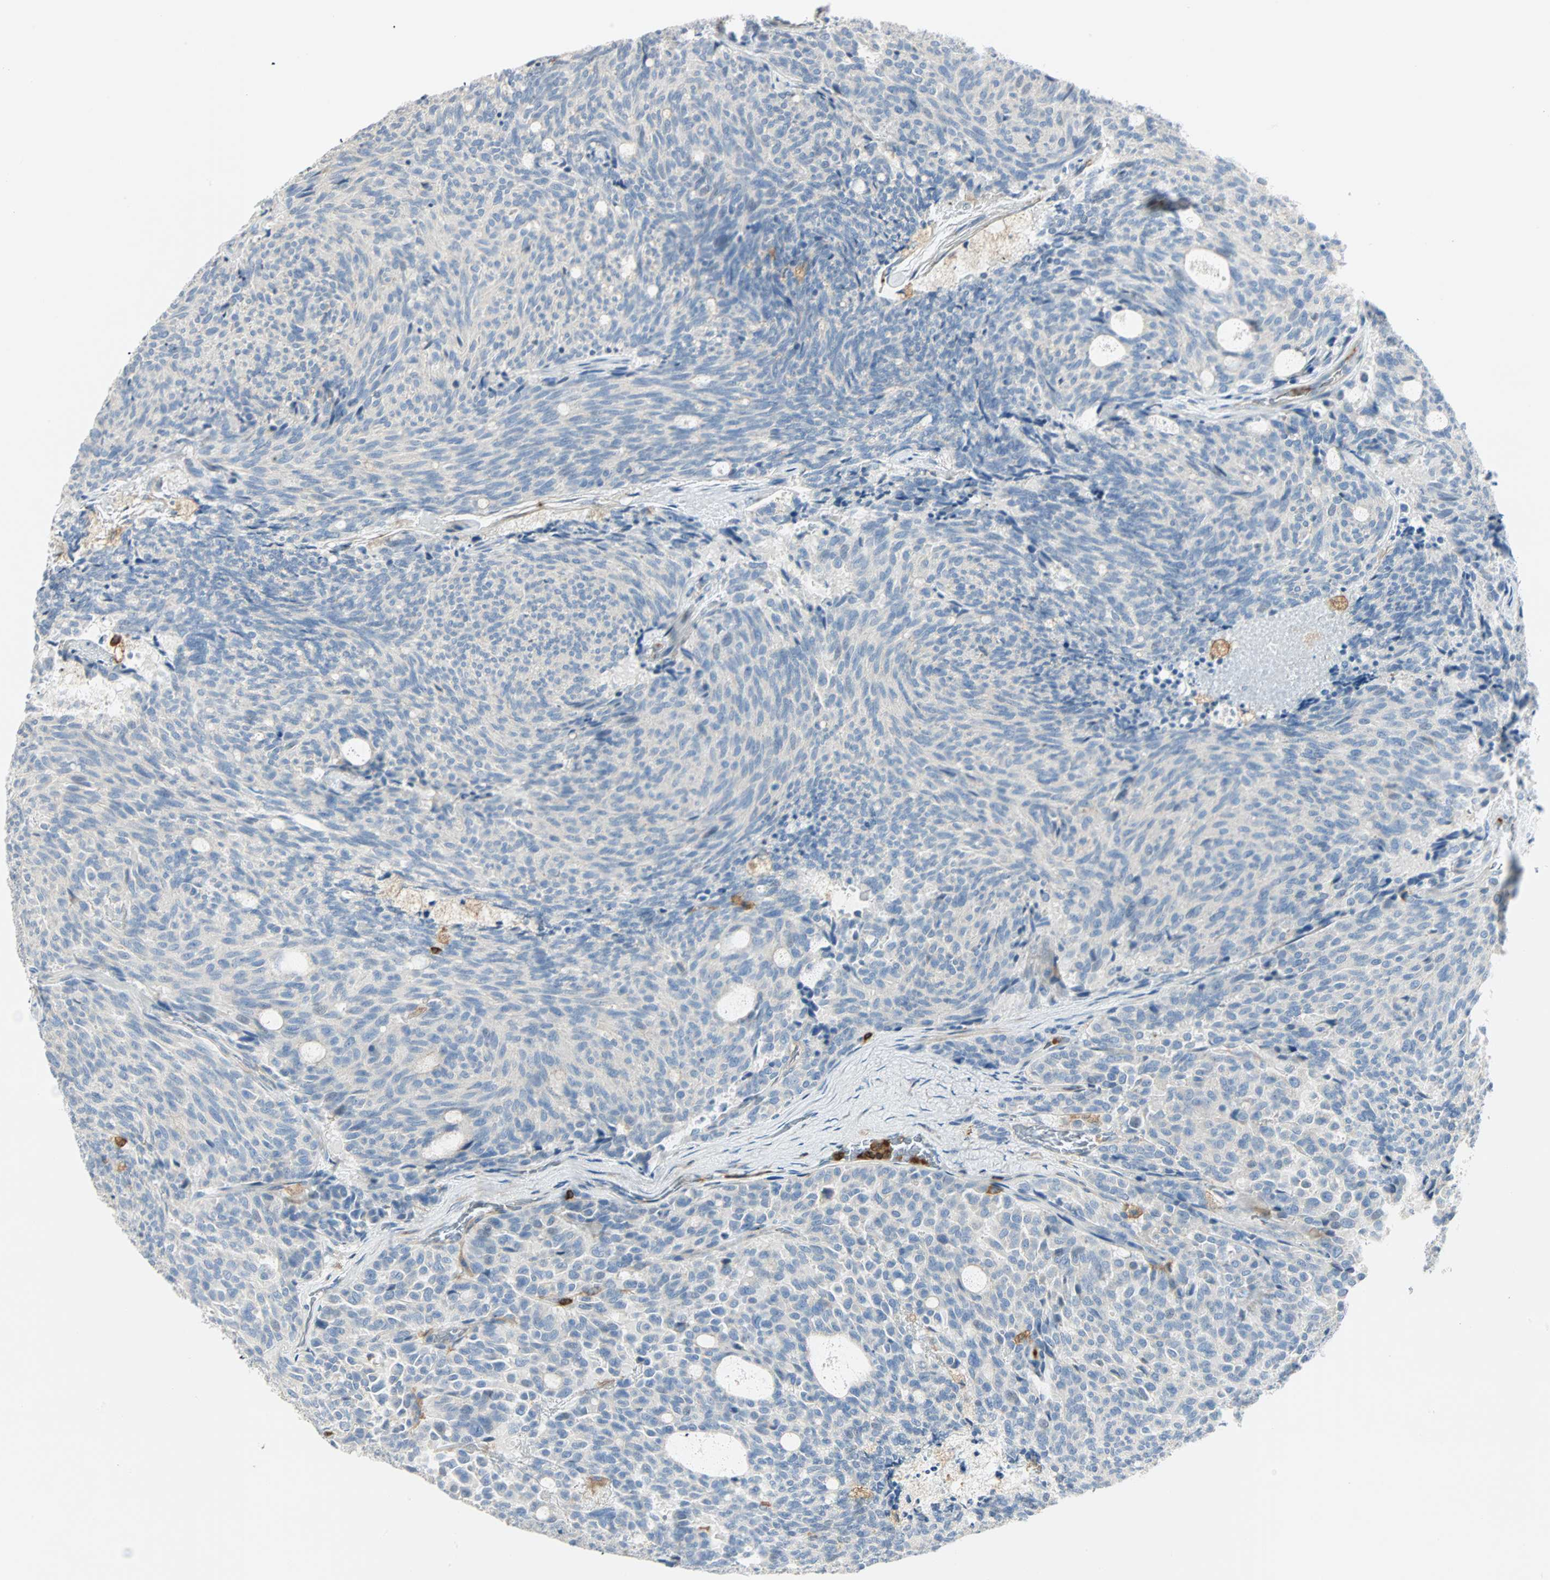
{"staining": {"intensity": "negative", "quantity": "none", "location": "none"}, "tissue": "carcinoid", "cell_type": "Tumor cells", "image_type": "cancer", "snomed": [{"axis": "morphology", "description": "Carcinoid, malignant, NOS"}, {"axis": "topography", "description": "Pancreas"}], "caption": "Tumor cells show no significant staining in carcinoid (malignant).", "gene": "FMNL1", "patient": {"sex": "female", "age": 54}}